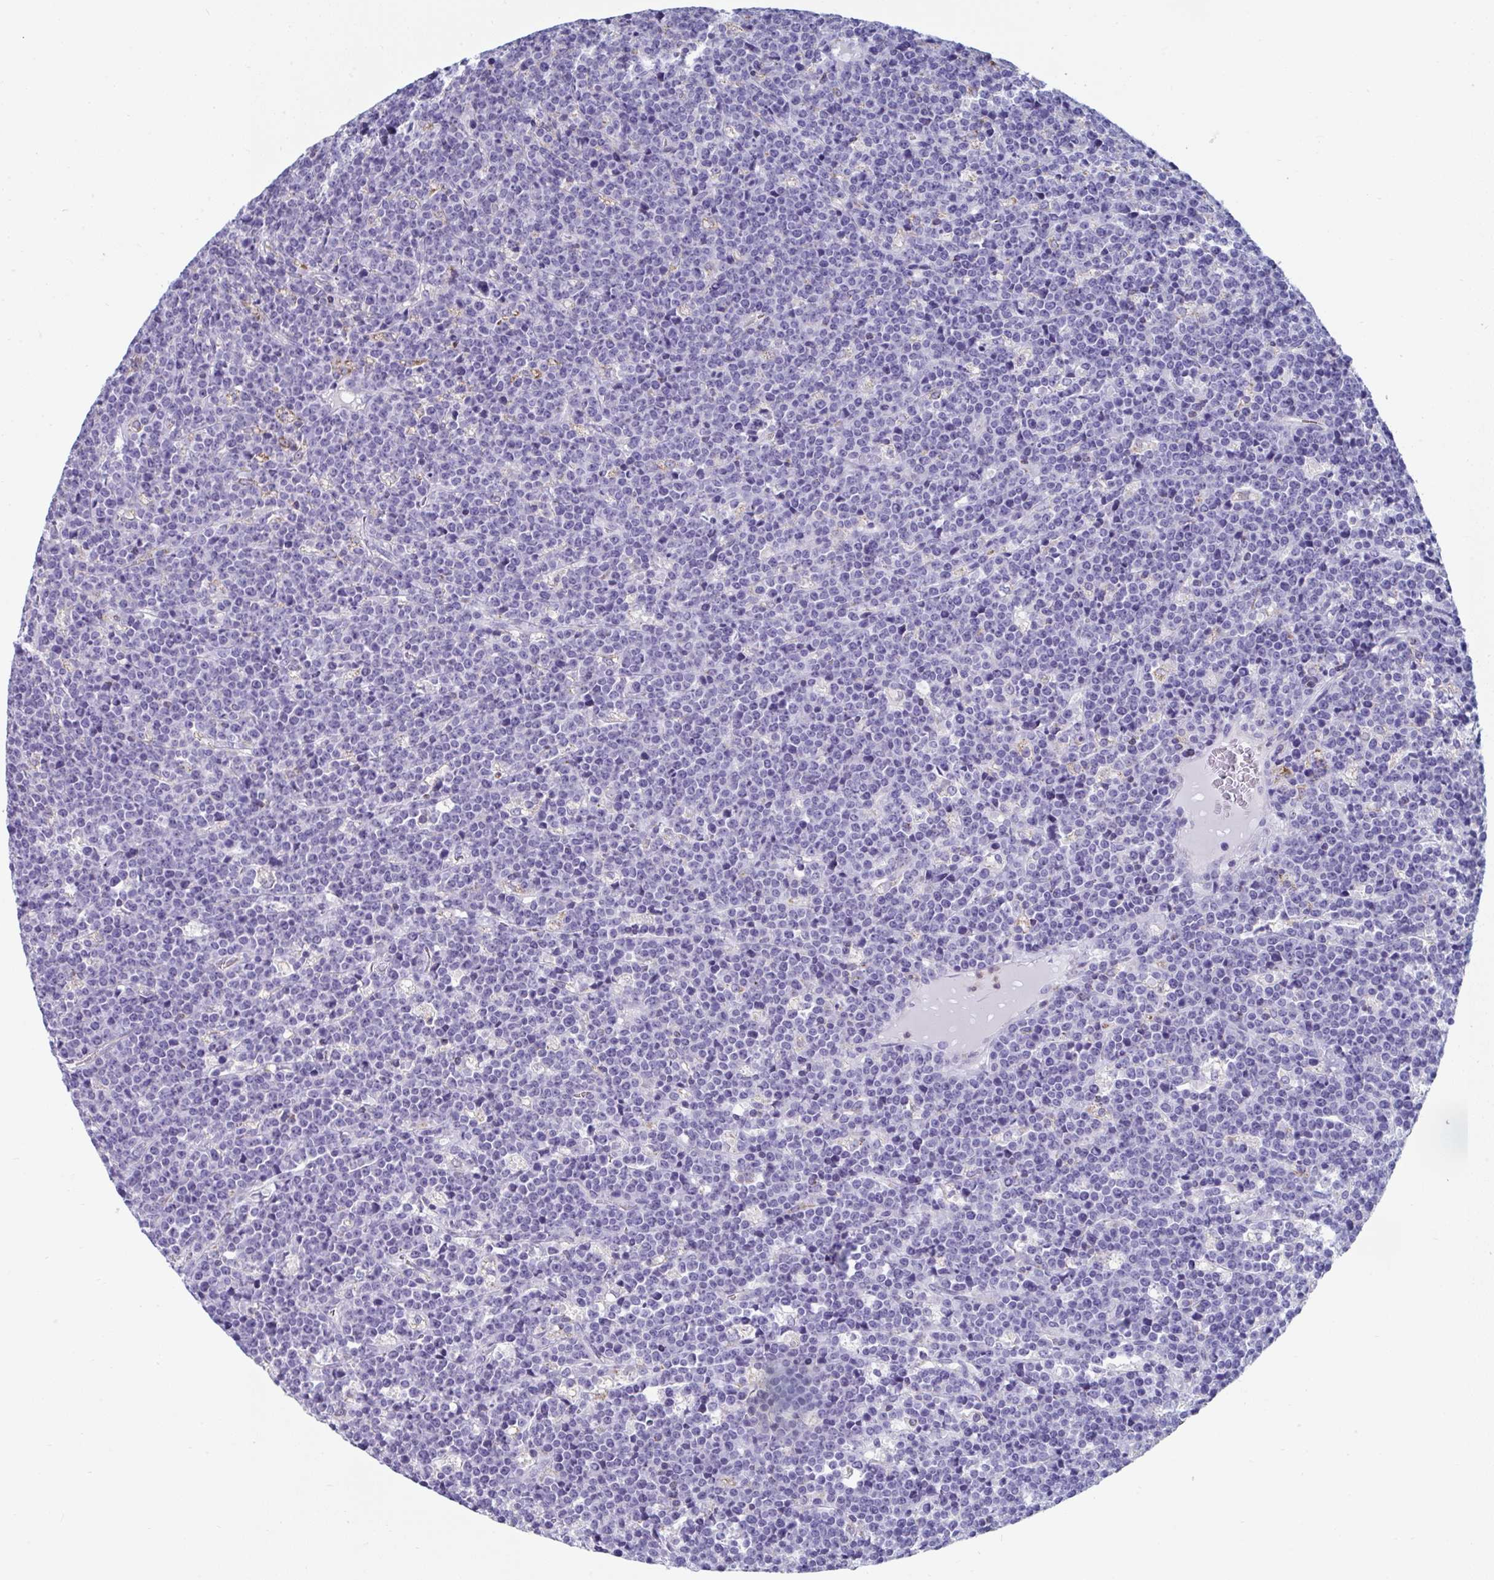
{"staining": {"intensity": "negative", "quantity": "none", "location": "none"}, "tissue": "lymphoma", "cell_type": "Tumor cells", "image_type": "cancer", "snomed": [{"axis": "morphology", "description": "Malignant lymphoma, non-Hodgkin's type, High grade"}, {"axis": "topography", "description": "Ovary"}], "caption": "DAB (3,3'-diaminobenzidine) immunohistochemical staining of lymphoma exhibits no significant staining in tumor cells.", "gene": "MGAM2", "patient": {"sex": "female", "age": 56}}